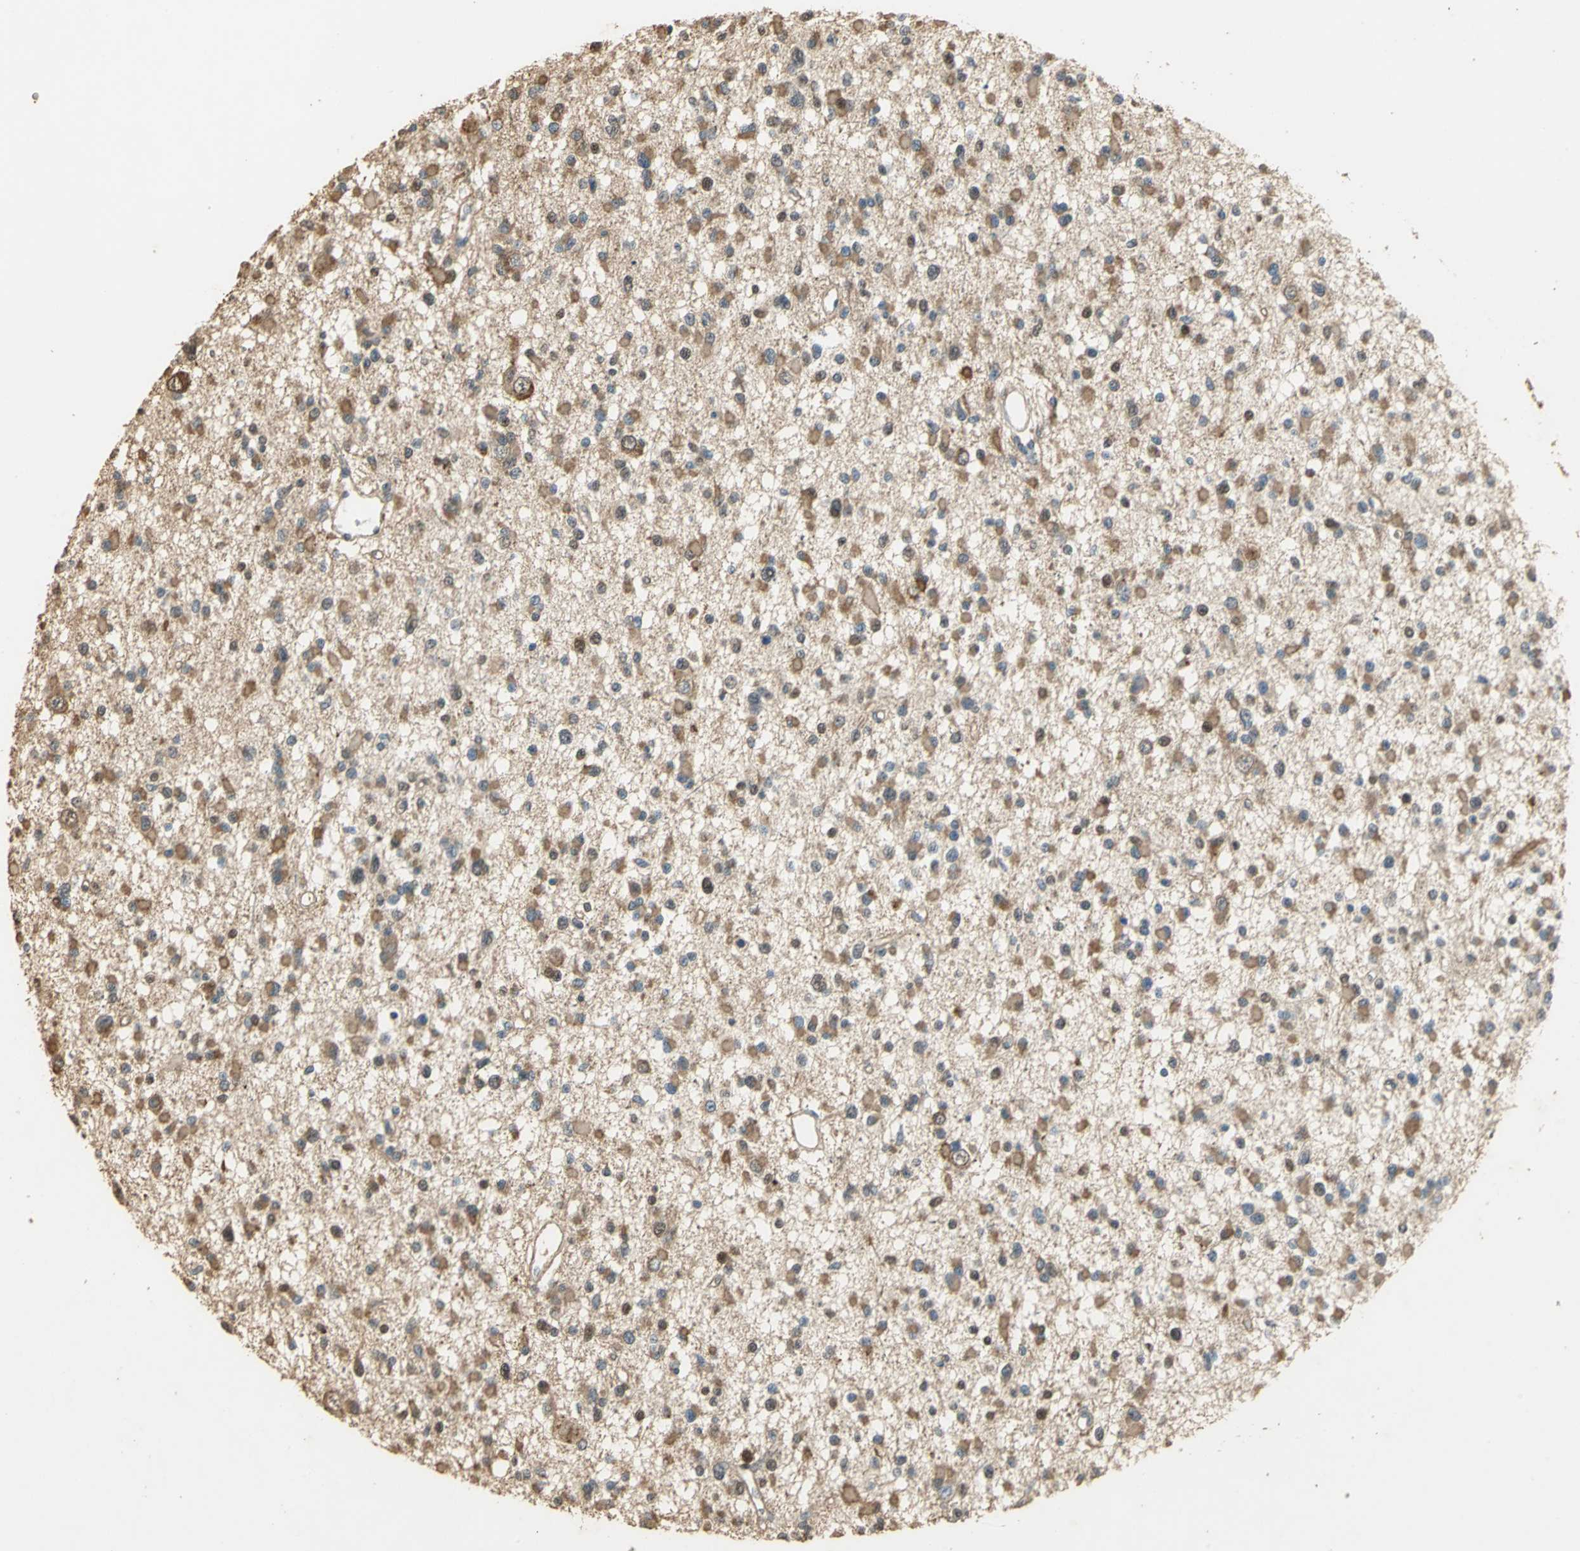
{"staining": {"intensity": "weak", "quantity": ">75%", "location": "cytoplasmic/membranous,nuclear"}, "tissue": "glioma", "cell_type": "Tumor cells", "image_type": "cancer", "snomed": [{"axis": "morphology", "description": "Glioma, malignant, Low grade"}, {"axis": "topography", "description": "Brain"}], "caption": "An IHC histopathology image of neoplastic tissue is shown. Protein staining in brown labels weak cytoplasmic/membranous and nuclear positivity in glioma within tumor cells.", "gene": "GAPDH", "patient": {"sex": "female", "age": 22}}